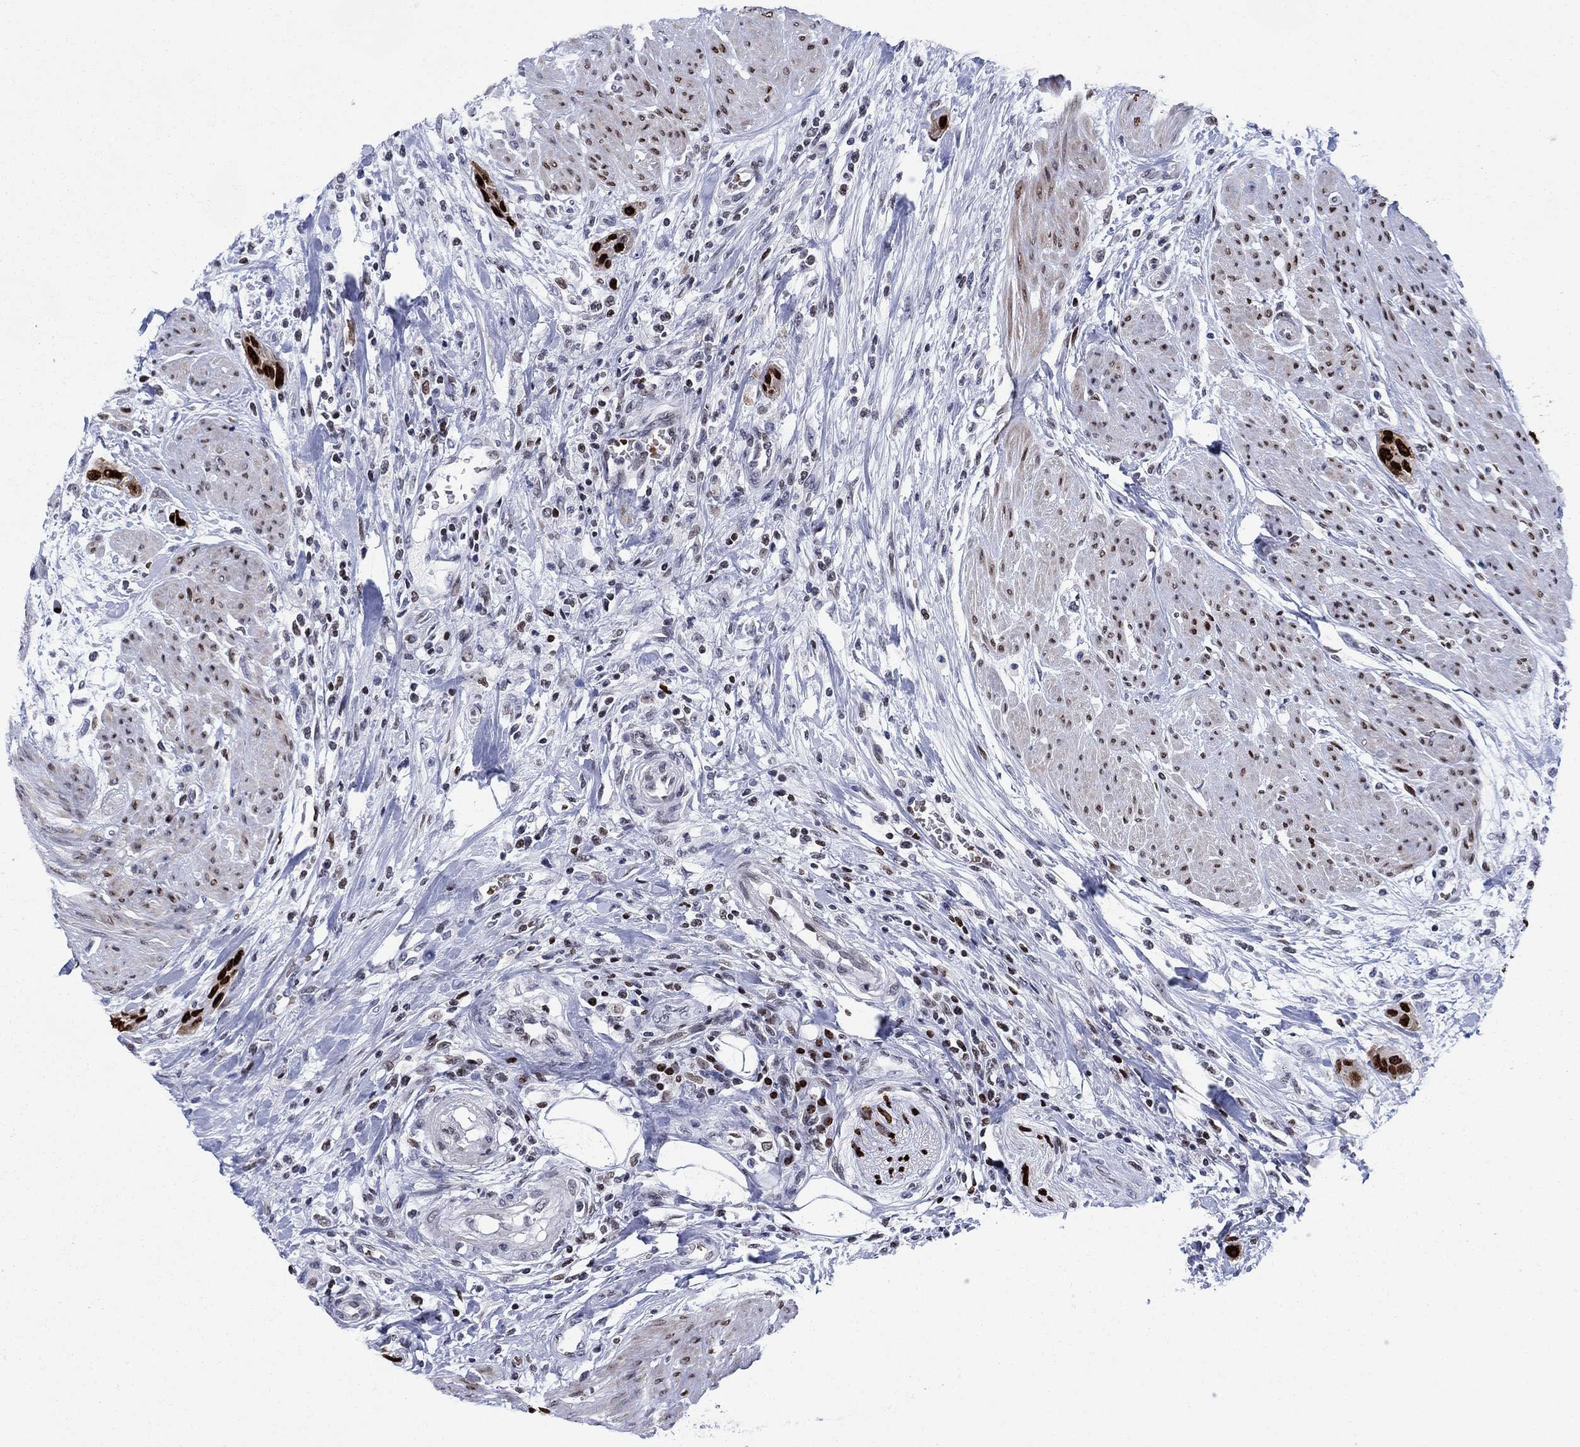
{"staining": {"intensity": "strong", "quantity": ">75%", "location": "nuclear"}, "tissue": "urothelial cancer", "cell_type": "Tumor cells", "image_type": "cancer", "snomed": [{"axis": "morphology", "description": "Urothelial carcinoma, High grade"}, {"axis": "topography", "description": "Urinary bladder"}], "caption": "DAB (3,3'-diaminobenzidine) immunohistochemical staining of human urothelial cancer demonstrates strong nuclear protein staining in approximately >75% of tumor cells.", "gene": "HMGA1", "patient": {"sex": "male", "age": 35}}